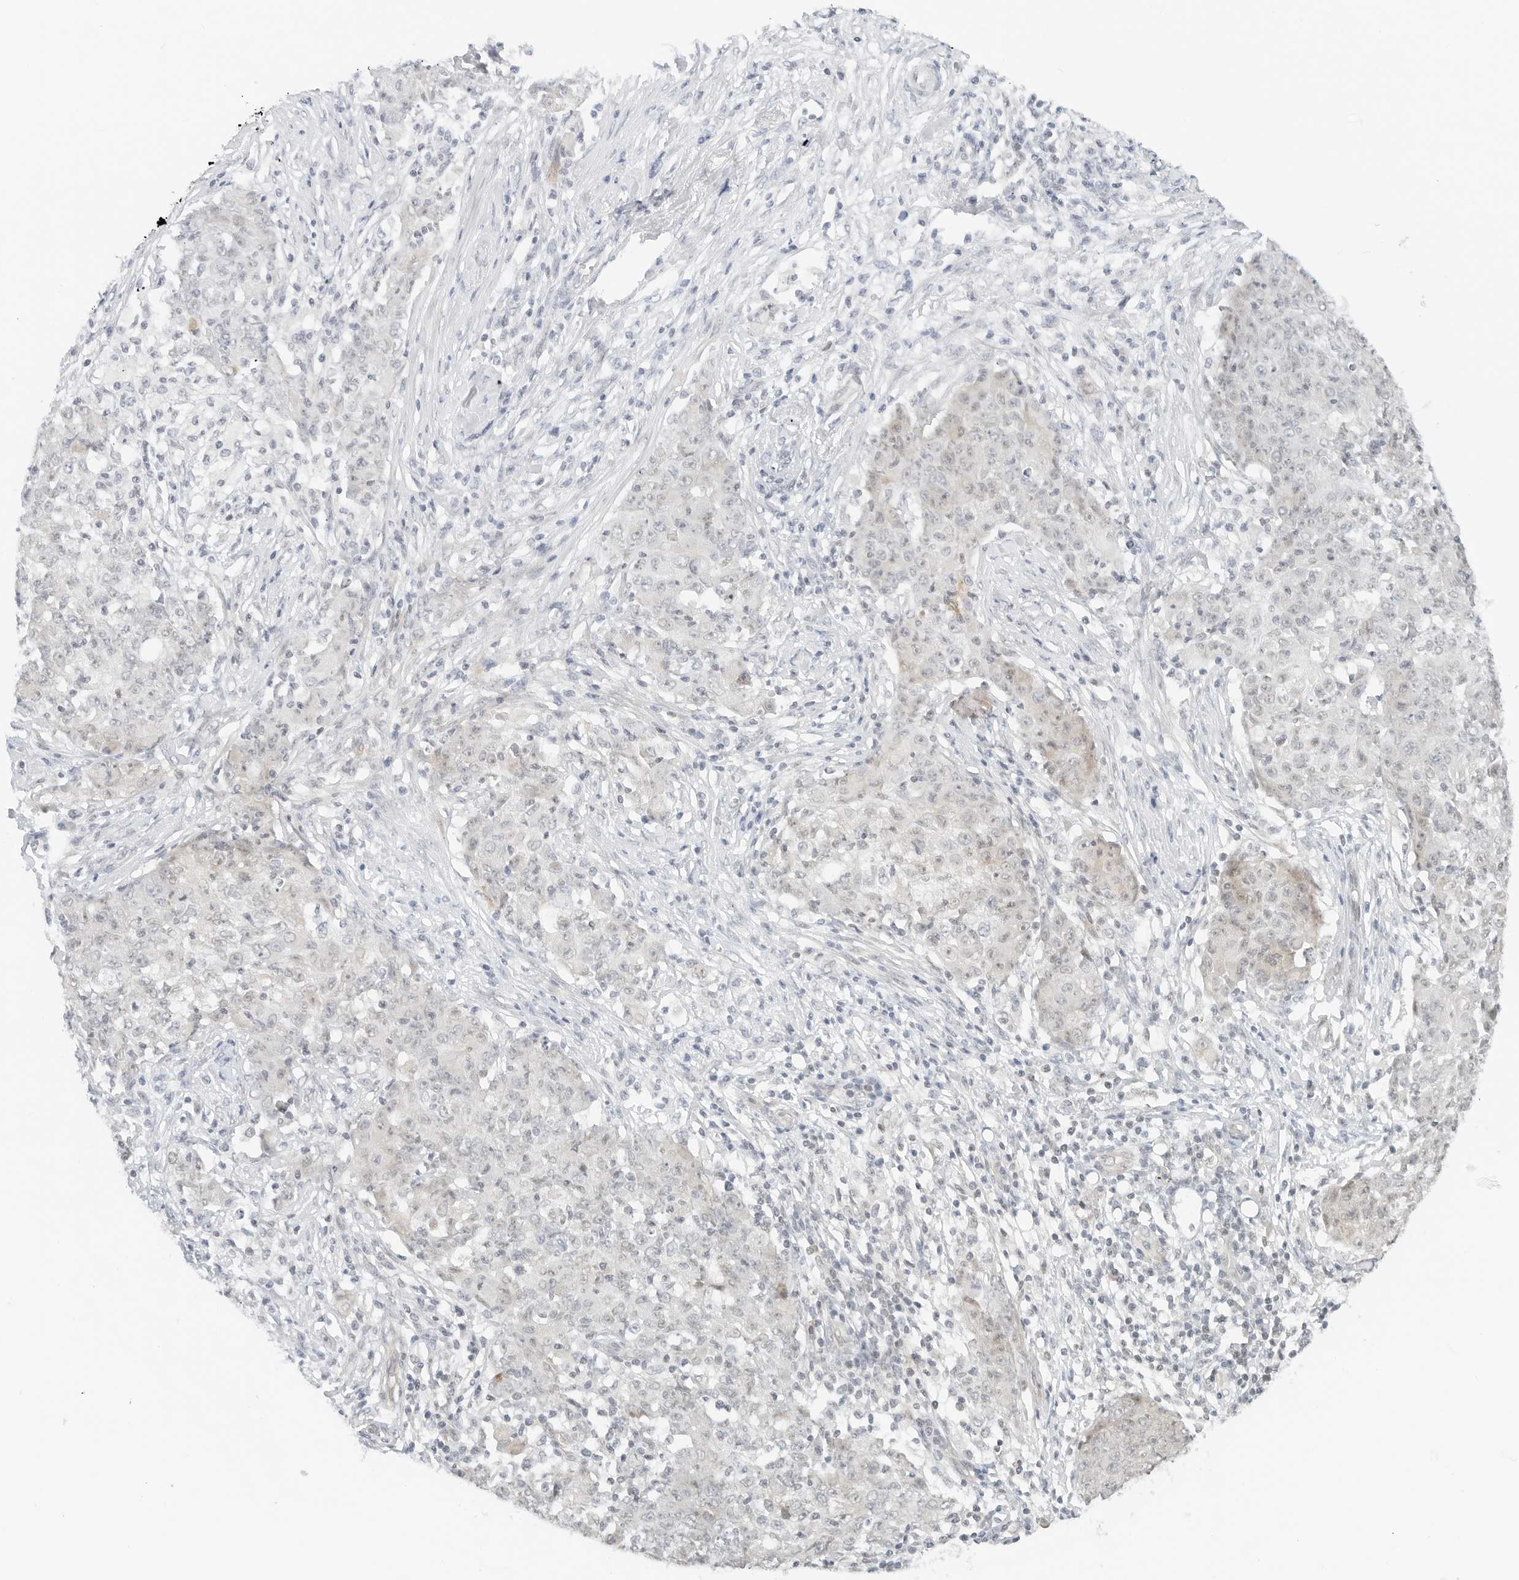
{"staining": {"intensity": "weak", "quantity": "<25%", "location": "nuclear"}, "tissue": "ovarian cancer", "cell_type": "Tumor cells", "image_type": "cancer", "snomed": [{"axis": "morphology", "description": "Carcinoma, endometroid"}, {"axis": "topography", "description": "Ovary"}], "caption": "Histopathology image shows no protein expression in tumor cells of ovarian cancer (endometroid carcinoma) tissue.", "gene": "NEO1", "patient": {"sex": "female", "age": 42}}